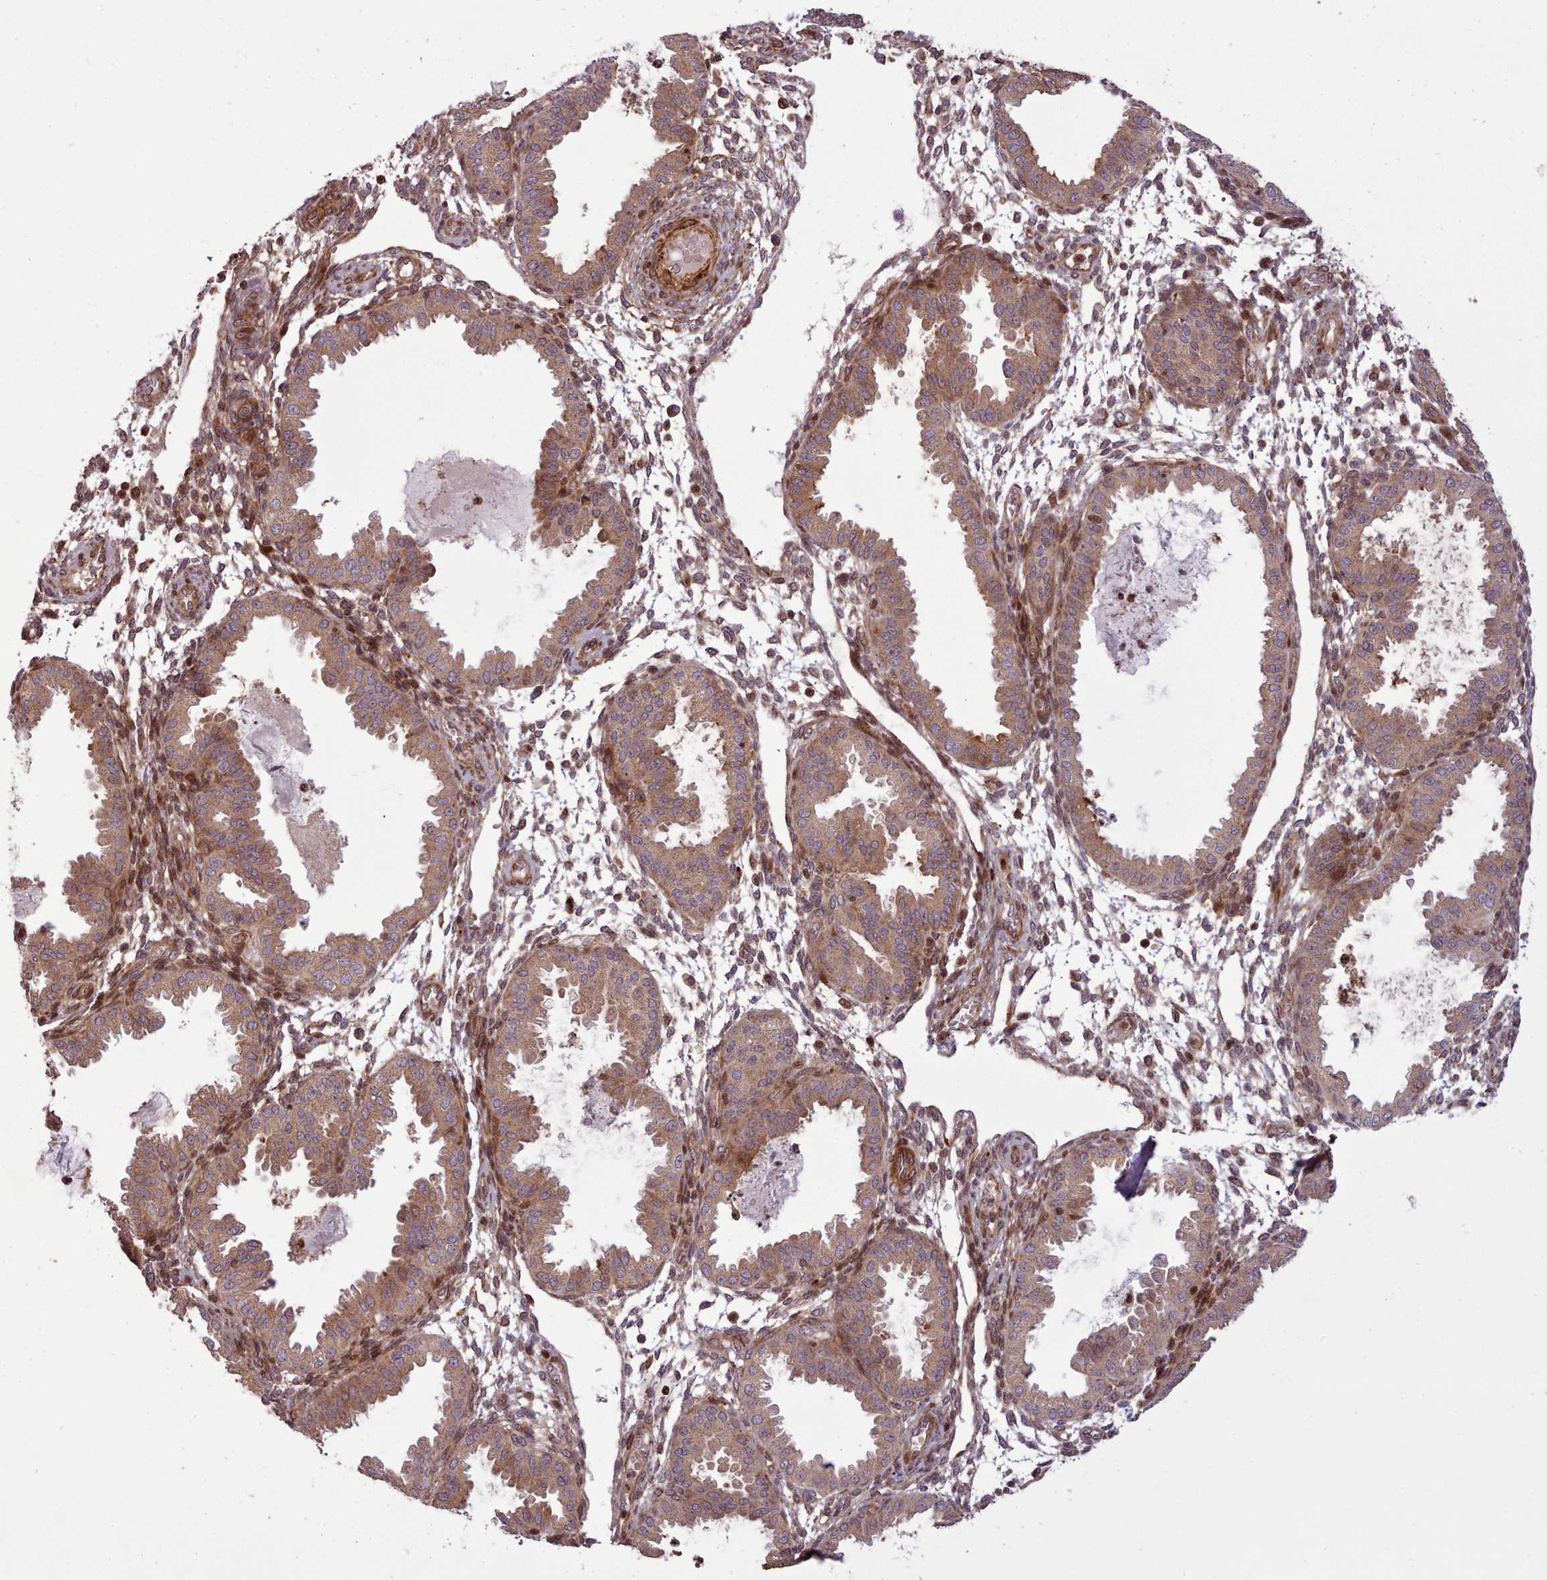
{"staining": {"intensity": "strong", "quantity": "<25%", "location": "cytoplasmic/membranous,nuclear"}, "tissue": "endometrium", "cell_type": "Cells in endometrial stroma", "image_type": "normal", "snomed": [{"axis": "morphology", "description": "Normal tissue, NOS"}, {"axis": "topography", "description": "Endometrium"}], "caption": "Protein expression by immunohistochemistry (IHC) exhibits strong cytoplasmic/membranous,nuclear positivity in approximately <25% of cells in endometrial stroma in normal endometrium. (brown staining indicates protein expression, while blue staining denotes nuclei).", "gene": "NLRP7", "patient": {"sex": "female", "age": 33}}